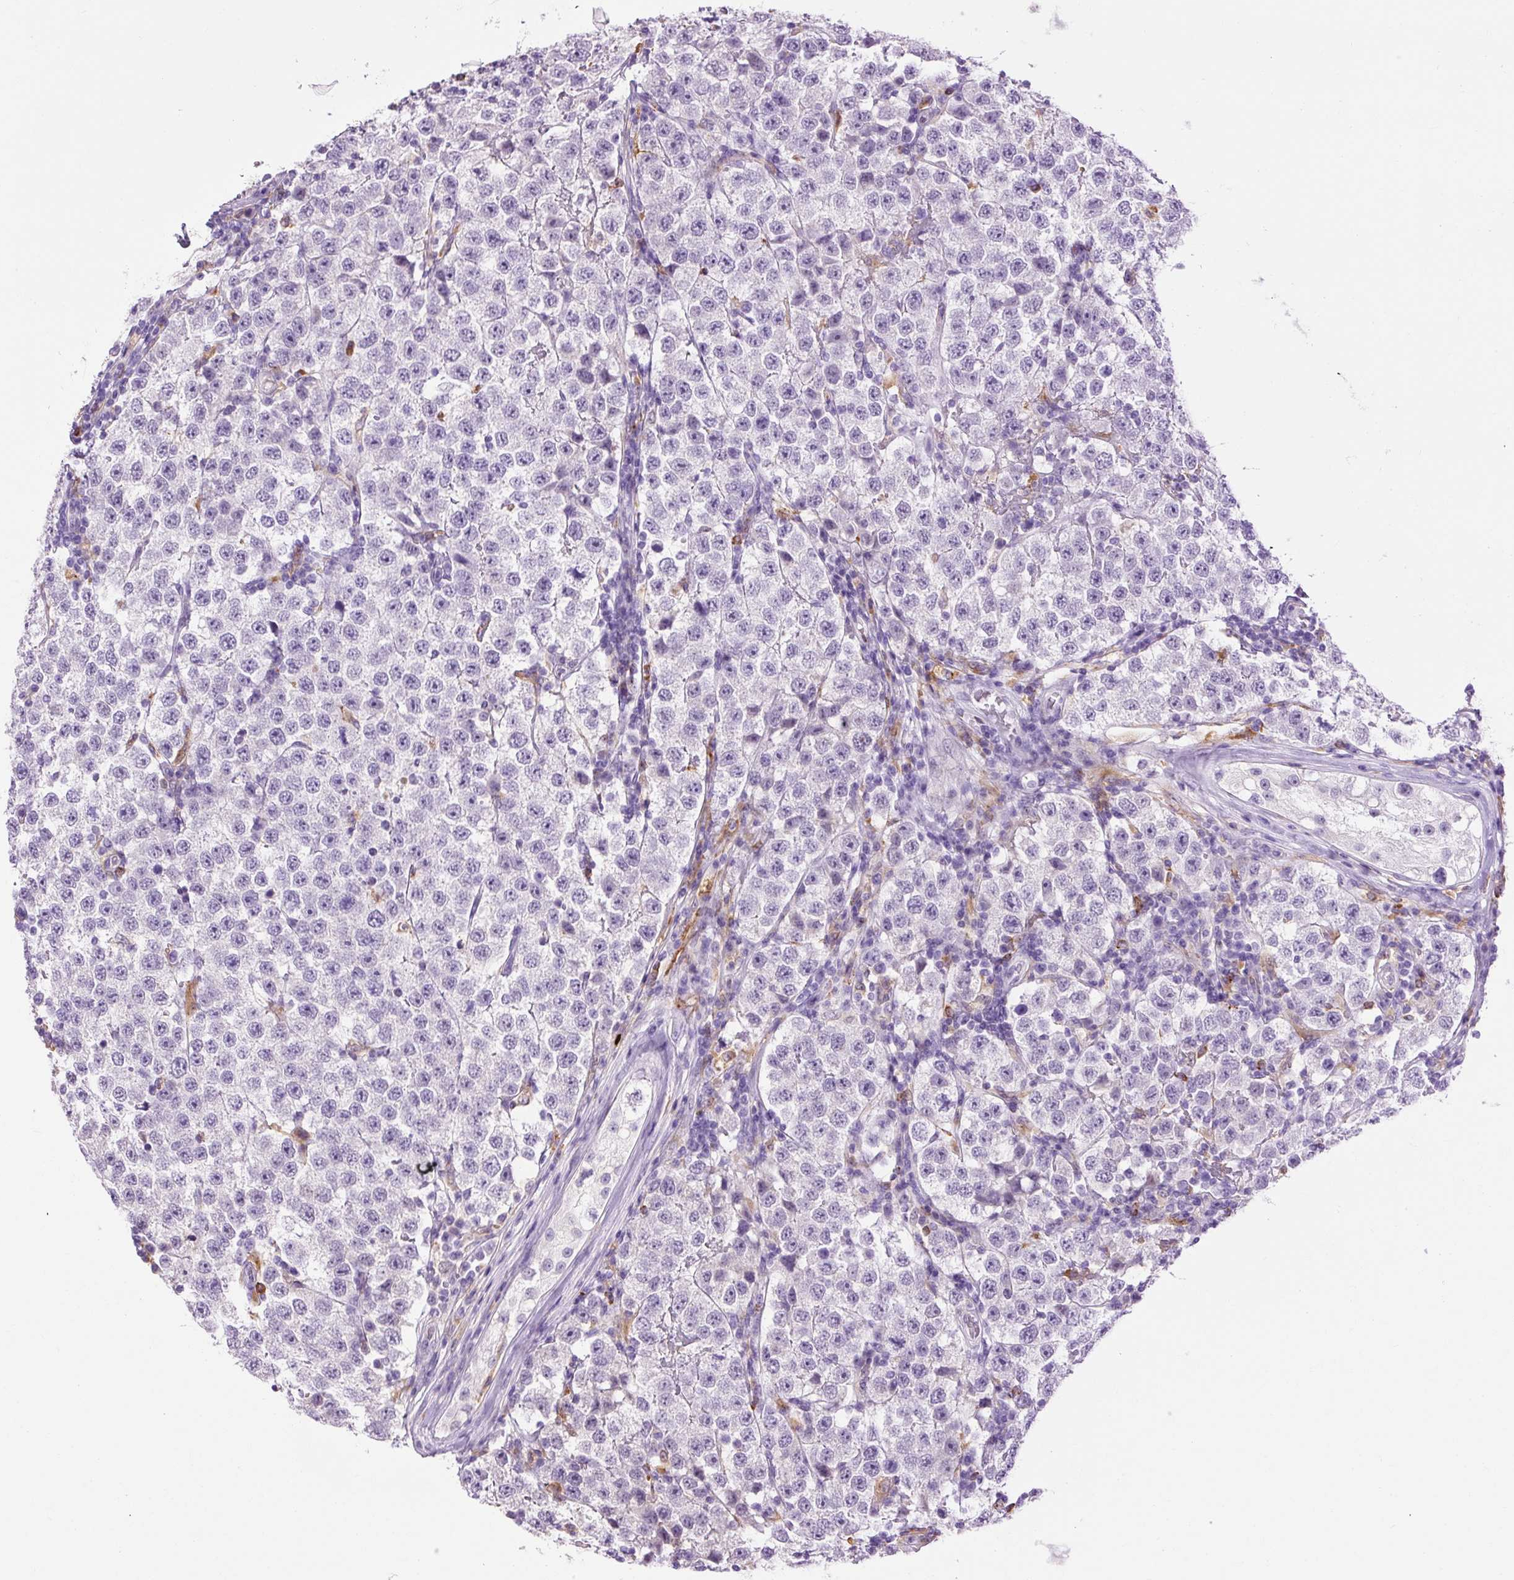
{"staining": {"intensity": "negative", "quantity": "none", "location": "none"}, "tissue": "testis cancer", "cell_type": "Tumor cells", "image_type": "cancer", "snomed": [{"axis": "morphology", "description": "Seminoma, NOS"}, {"axis": "topography", "description": "Testis"}], "caption": "This is a image of IHC staining of testis cancer, which shows no staining in tumor cells.", "gene": "LY86", "patient": {"sex": "male", "age": 34}}